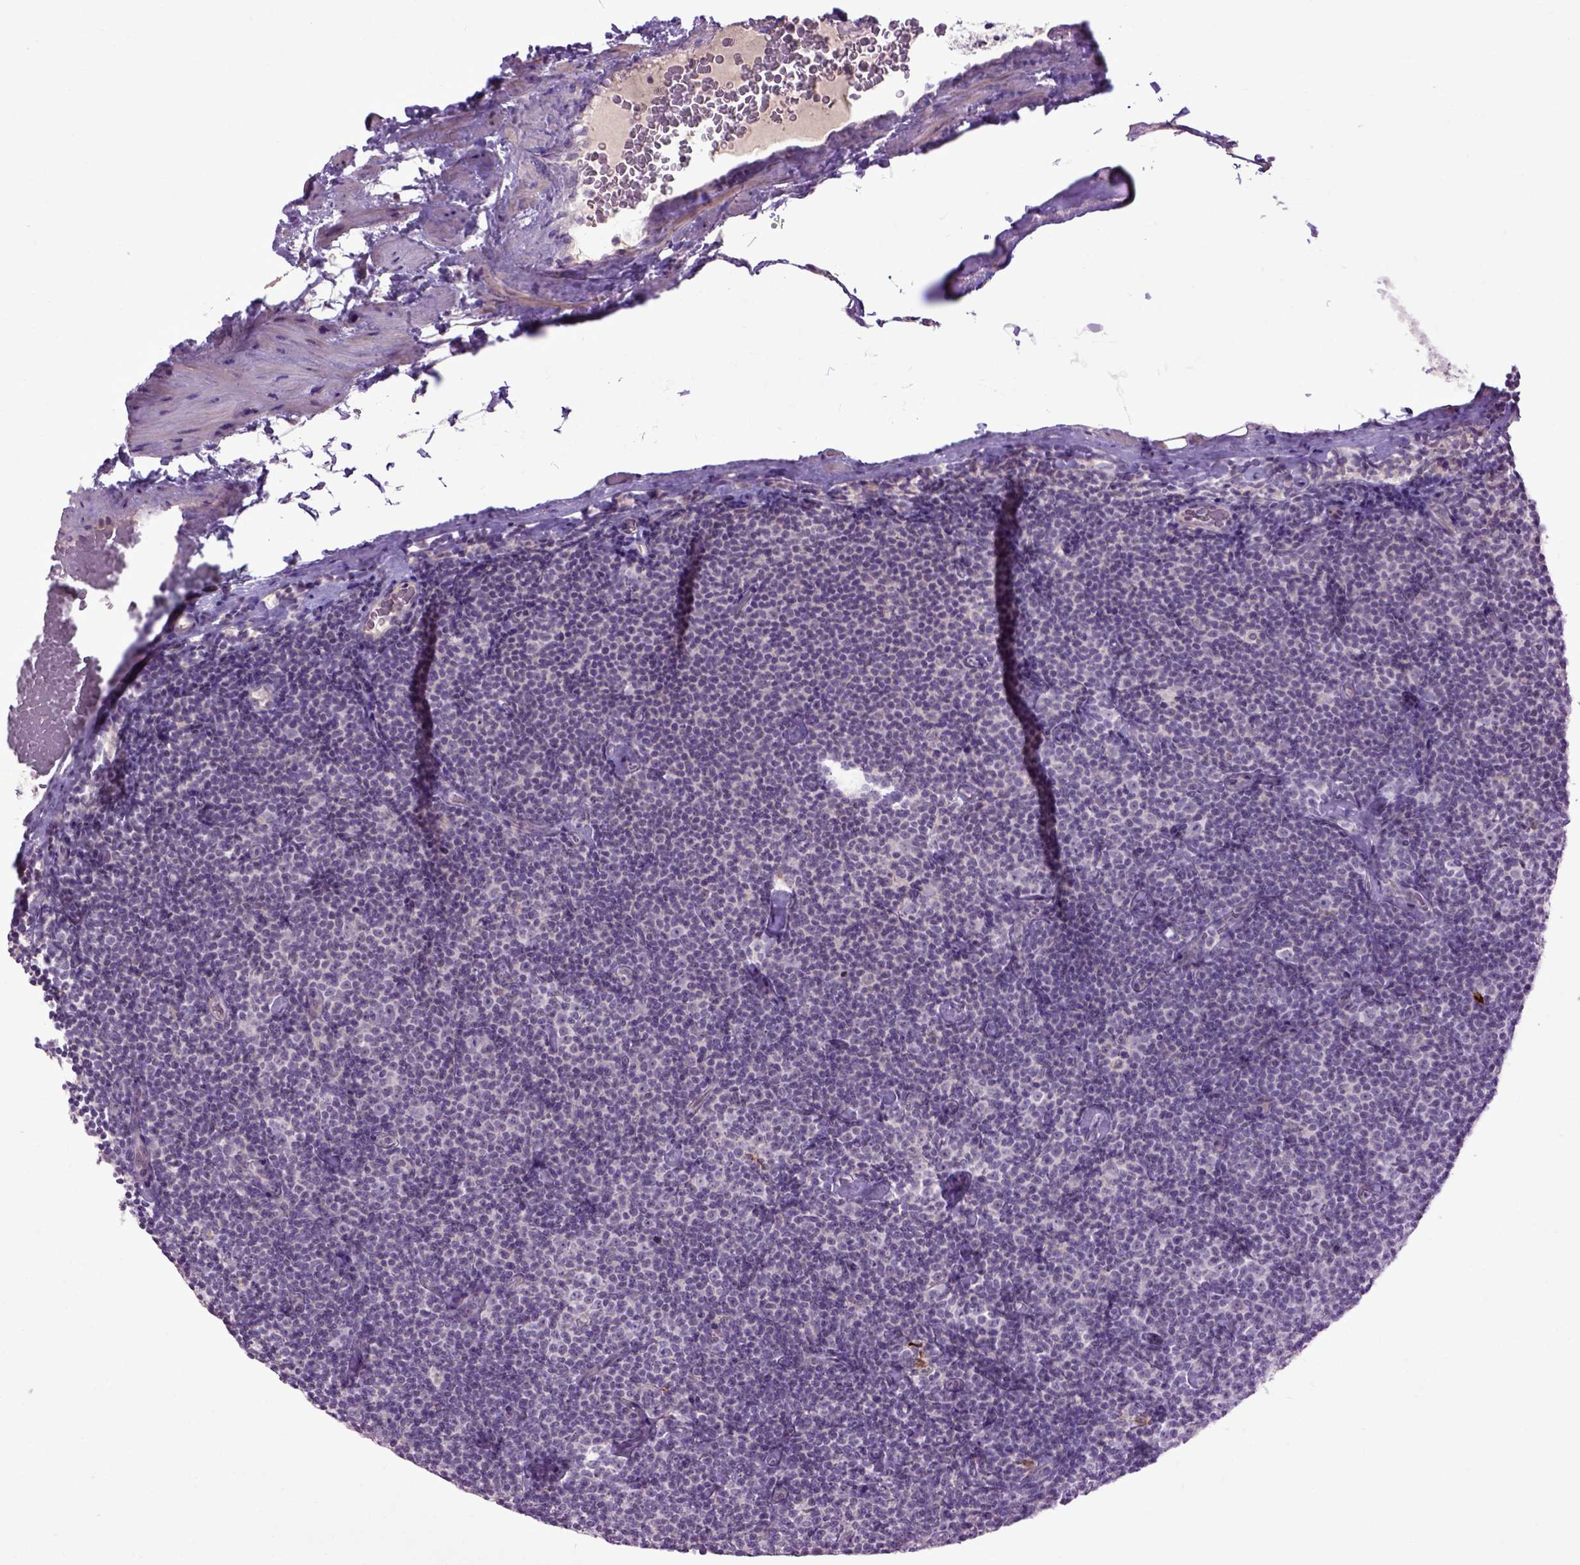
{"staining": {"intensity": "negative", "quantity": "none", "location": "none"}, "tissue": "lymphoma", "cell_type": "Tumor cells", "image_type": "cancer", "snomed": [{"axis": "morphology", "description": "Malignant lymphoma, non-Hodgkin's type, Low grade"}, {"axis": "topography", "description": "Lymph node"}], "caption": "Immunohistochemistry (IHC) histopathology image of malignant lymphoma, non-Hodgkin's type (low-grade) stained for a protein (brown), which reveals no positivity in tumor cells.", "gene": "EMILIN3", "patient": {"sex": "male", "age": 81}}